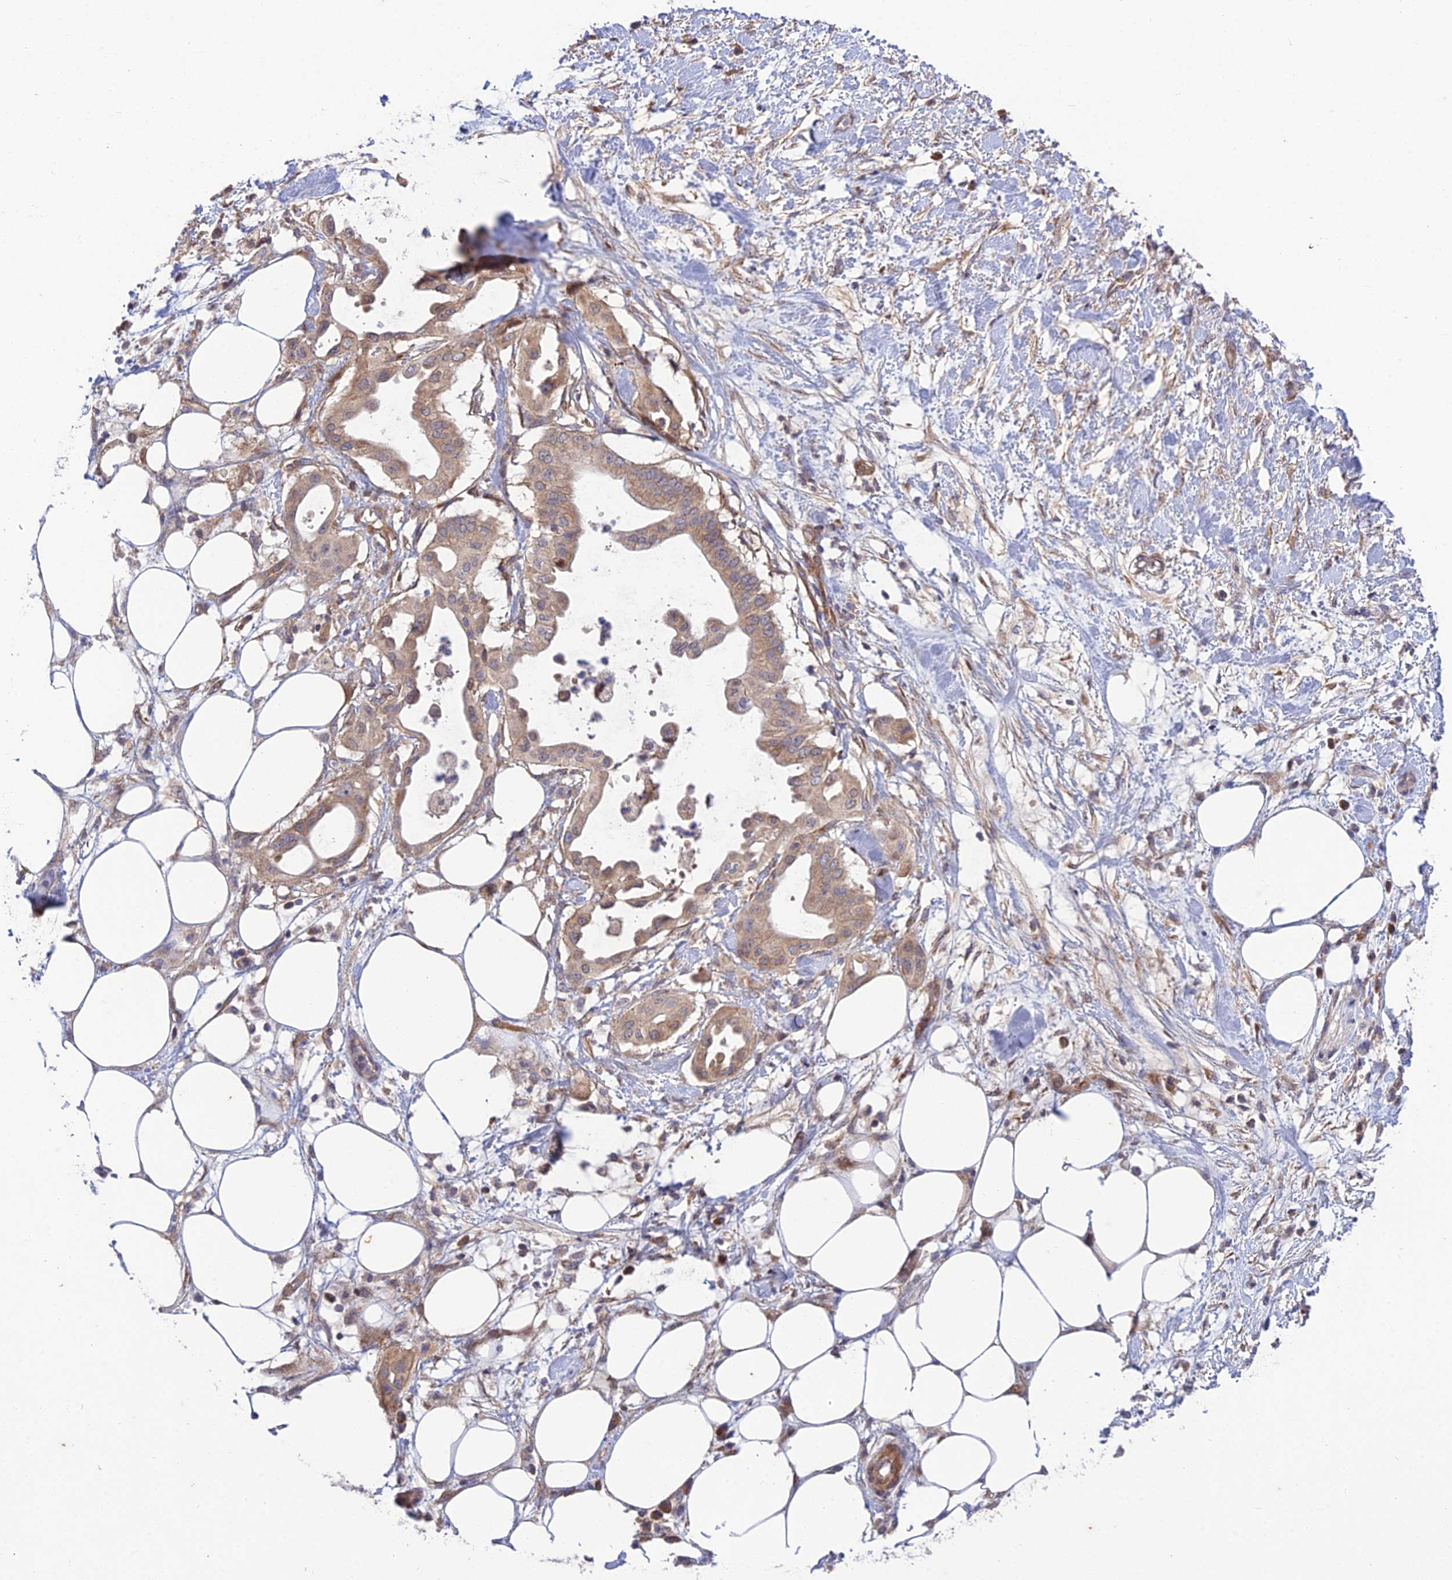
{"staining": {"intensity": "moderate", "quantity": ">75%", "location": "cytoplasmic/membranous"}, "tissue": "pancreatic cancer", "cell_type": "Tumor cells", "image_type": "cancer", "snomed": [{"axis": "morphology", "description": "Adenocarcinoma, NOS"}, {"axis": "topography", "description": "Pancreas"}], "caption": "Human pancreatic cancer stained for a protein (brown) exhibits moderate cytoplasmic/membranous positive staining in about >75% of tumor cells.", "gene": "PLEKHG2", "patient": {"sex": "male", "age": 68}}